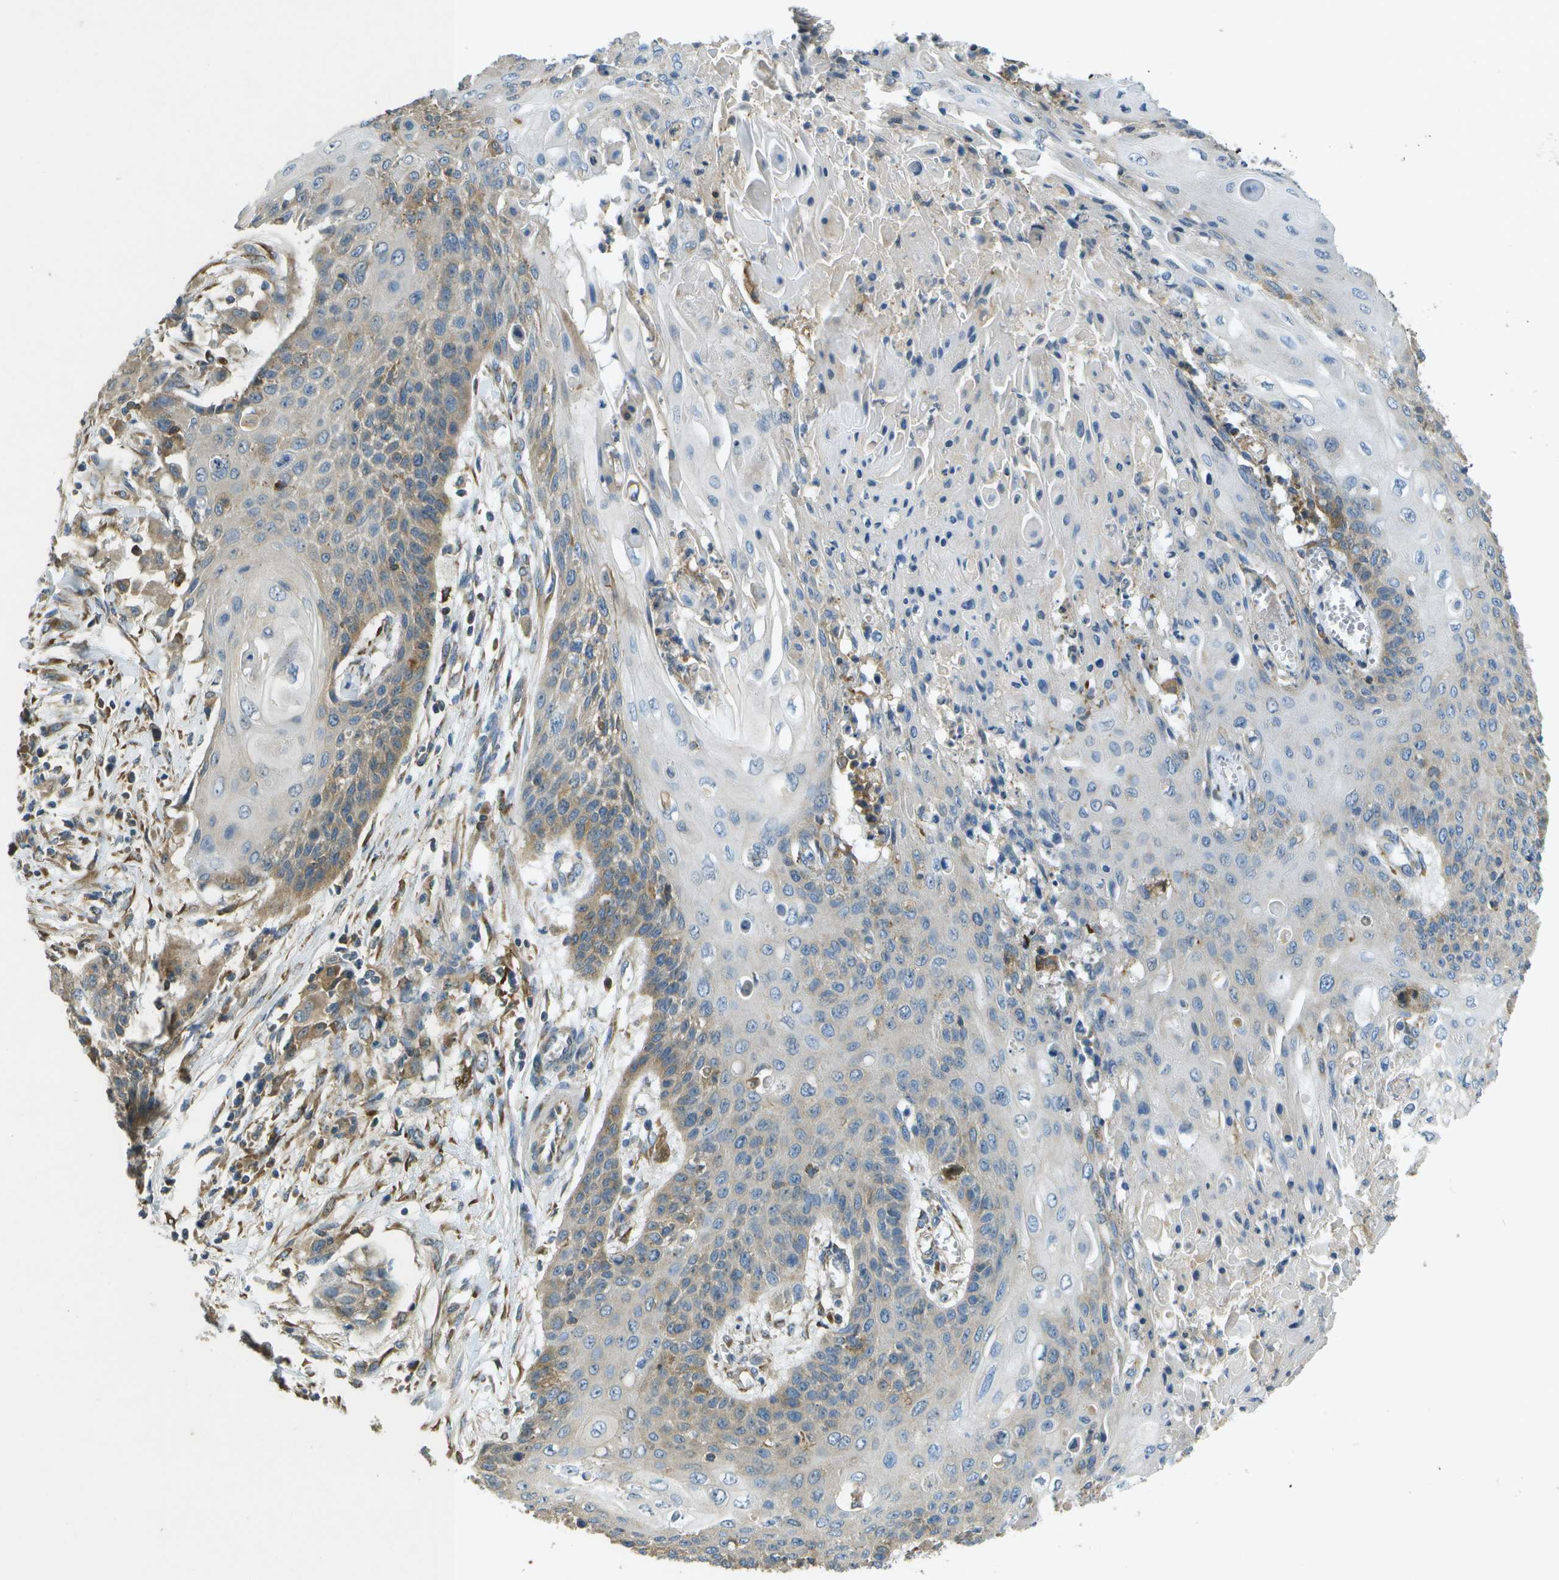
{"staining": {"intensity": "weak", "quantity": "<25%", "location": "cytoplasmic/membranous"}, "tissue": "cervical cancer", "cell_type": "Tumor cells", "image_type": "cancer", "snomed": [{"axis": "morphology", "description": "Squamous cell carcinoma, NOS"}, {"axis": "topography", "description": "Cervix"}], "caption": "This is an immunohistochemistry (IHC) histopathology image of cervical squamous cell carcinoma. There is no staining in tumor cells.", "gene": "SAMSN1", "patient": {"sex": "female", "age": 39}}